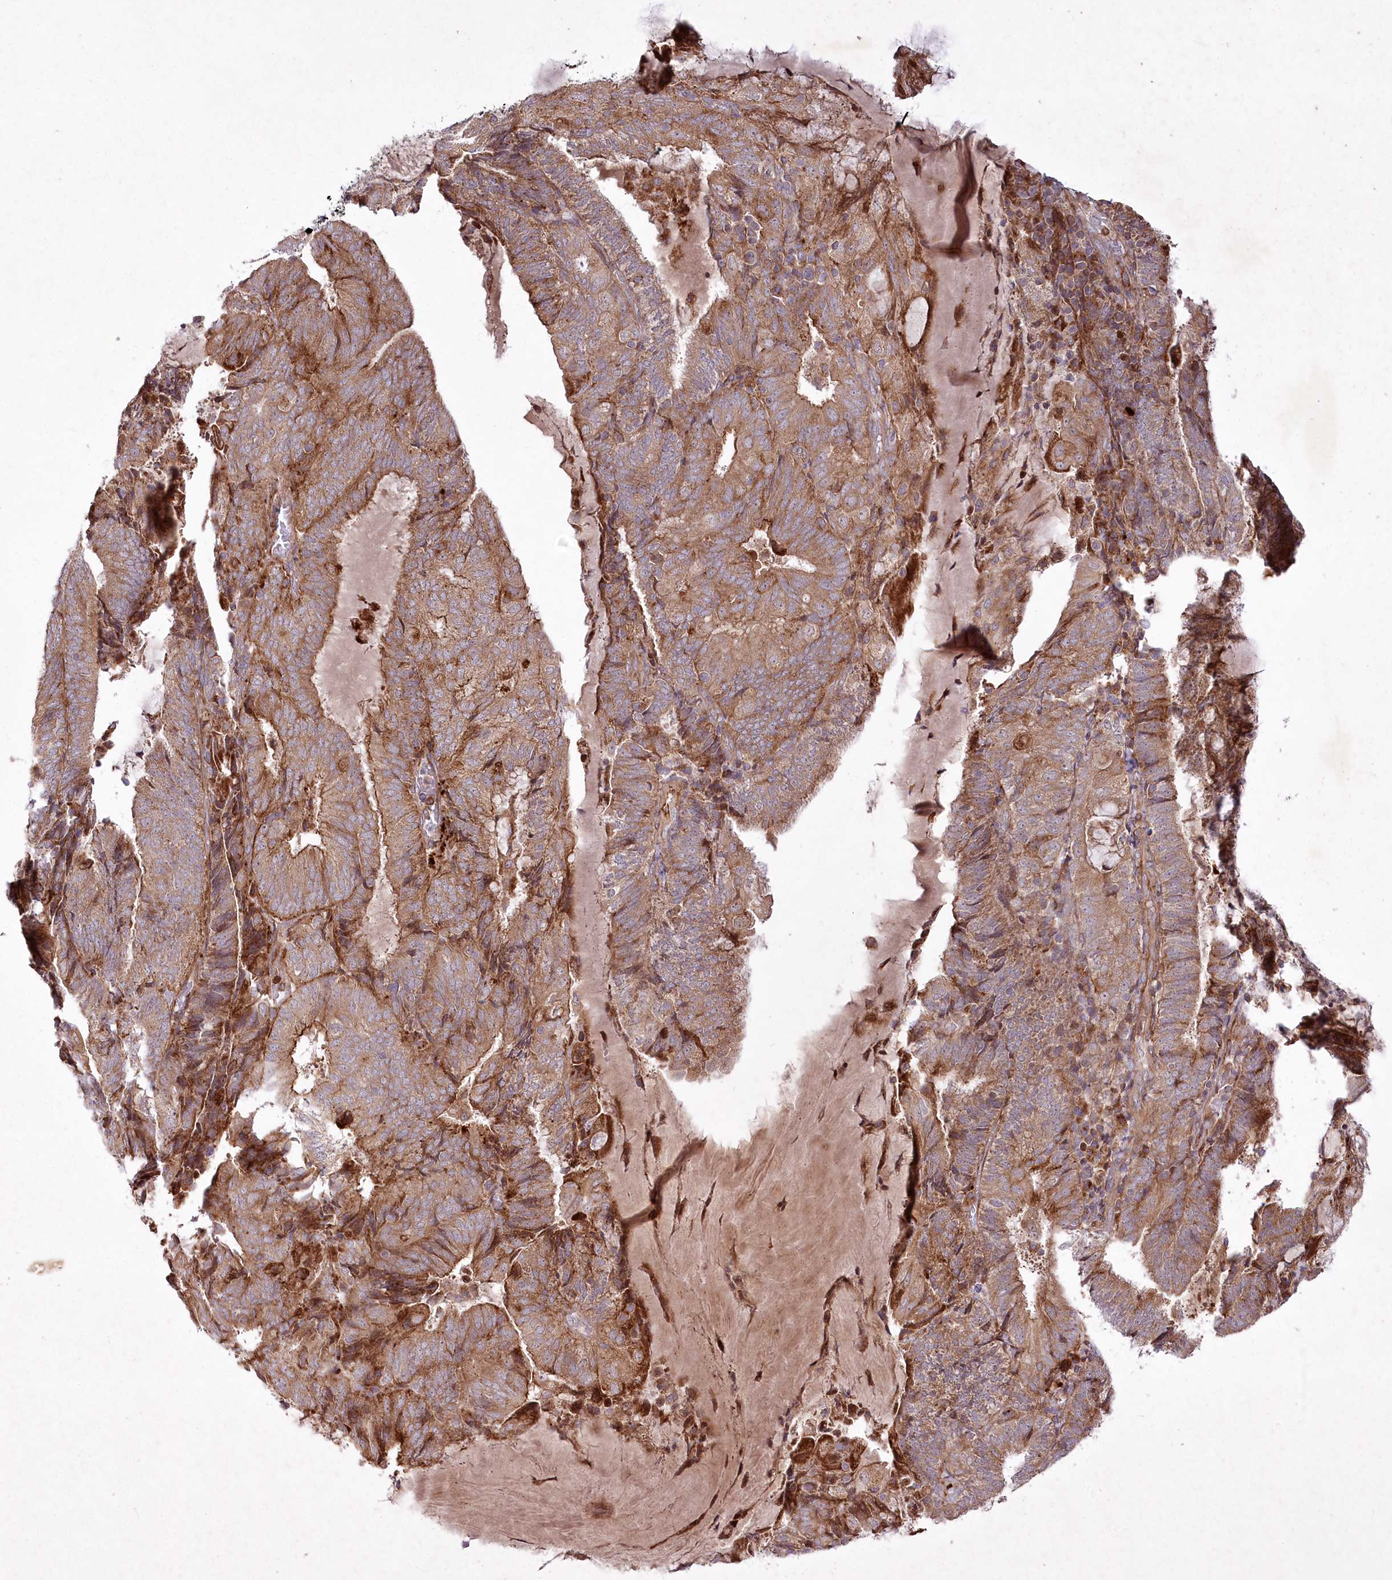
{"staining": {"intensity": "moderate", "quantity": ">75%", "location": "cytoplasmic/membranous"}, "tissue": "endometrial cancer", "cell_type": "Tumor cells", "image_type": "cancer", "snomed": [{"axis": "morphology", "description": "Adenocarcinoma, NOS"}, {"axis": "topography", "description": "Endometrium"}], "caption": "Human endometrial cancer stained with a brown dye shows moderate cytoplasmic/membranous positive positivity in approximately >75% of tumor cells.", "gene": "PSTK", "patient": {"sex": "female", "age": 81}}